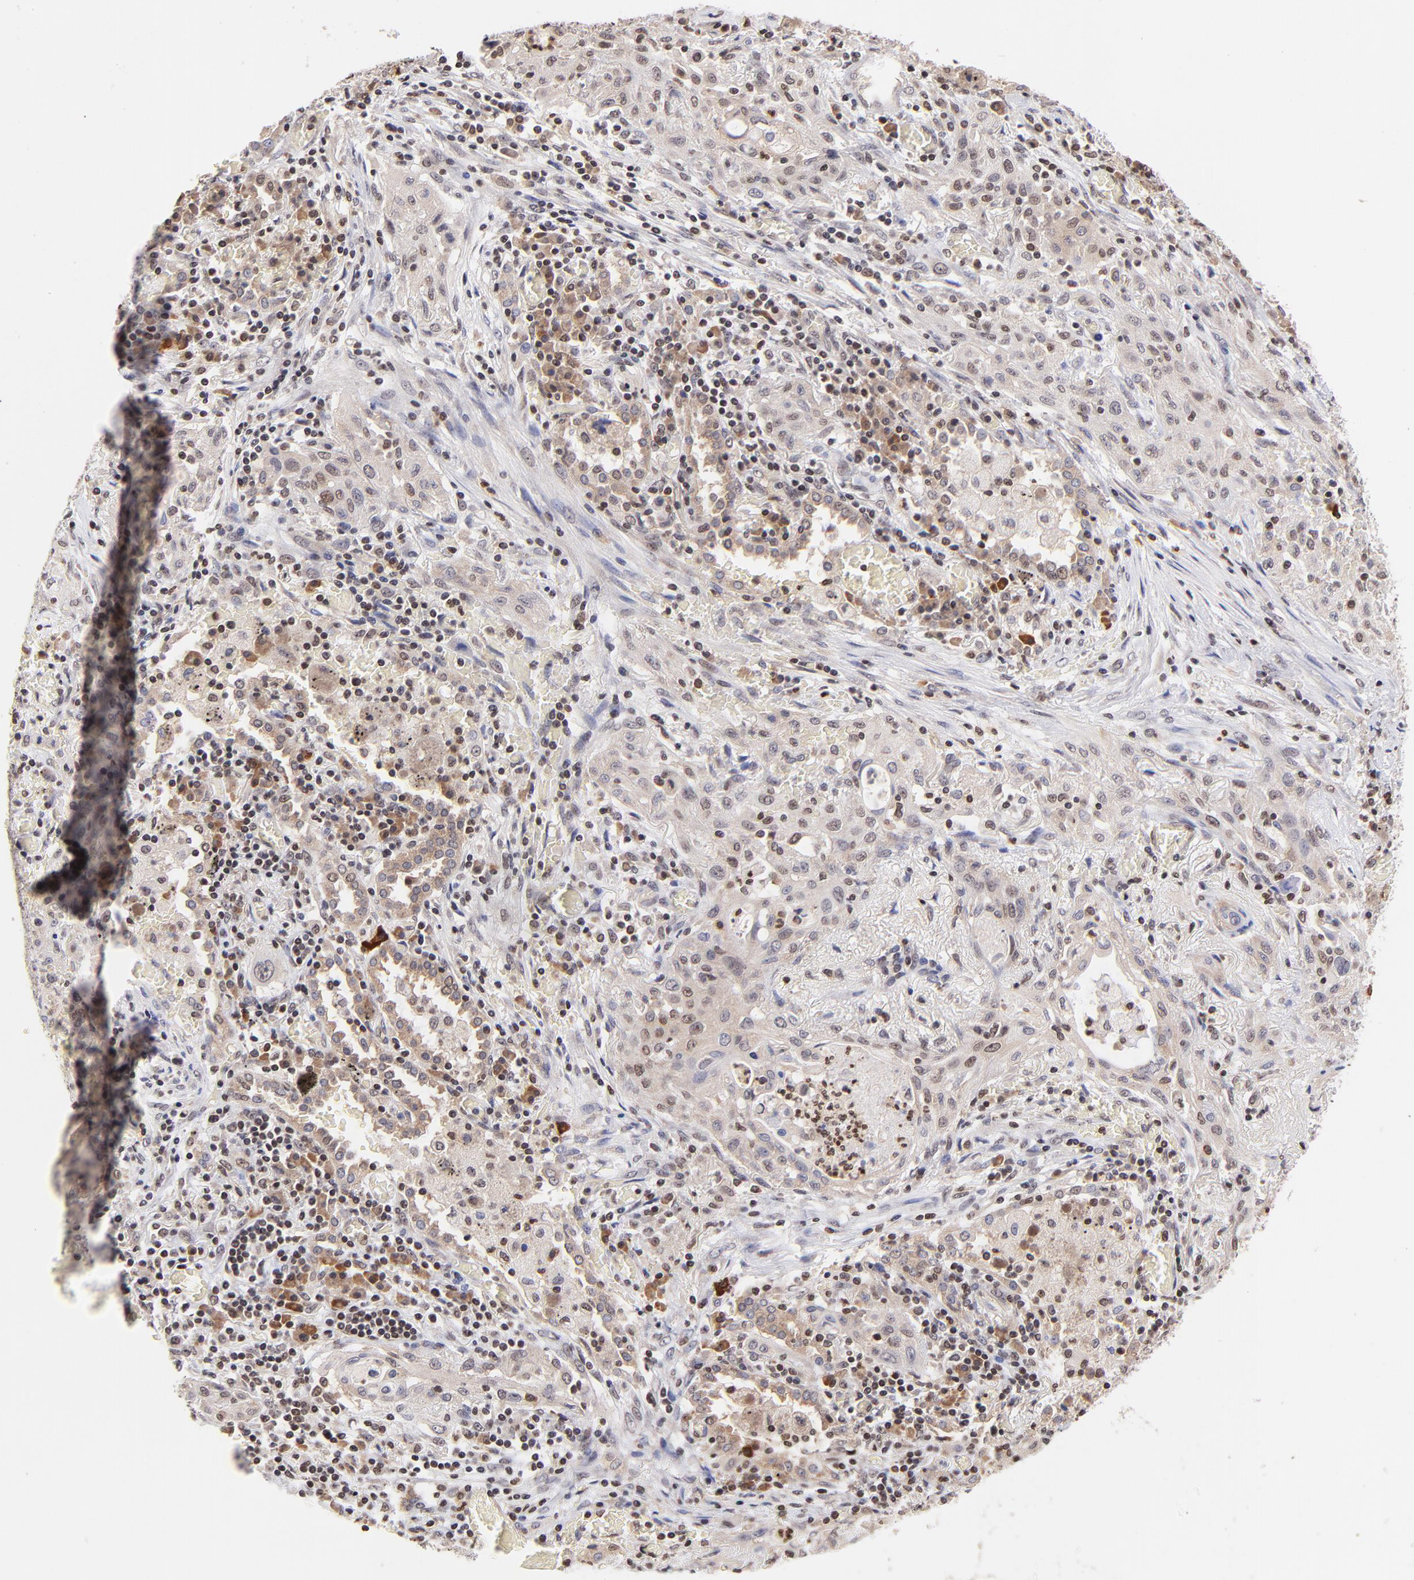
{"staining": {"intensity": "moderate", "quantity": ">75%", "location": "cytoplasmic/membranous,nuclear"}, "tissue": "lung cancer", "cell_type": "Tumor cells", "image_type": "cancer", "snomed": [{"axis": "morphology", "description": "Squamous cell carcinoma, NOS"}, {"axis": "topography", "description": "Lung"}], "caption": "A brown stain labels moderate cytoplasmic/membranous and nuclear expression of a protein in human lung cancer (squamous cell carcinoma) tumor cells.", "gene": "WDR25", "patient": {"sex": "female", "age": 47}}